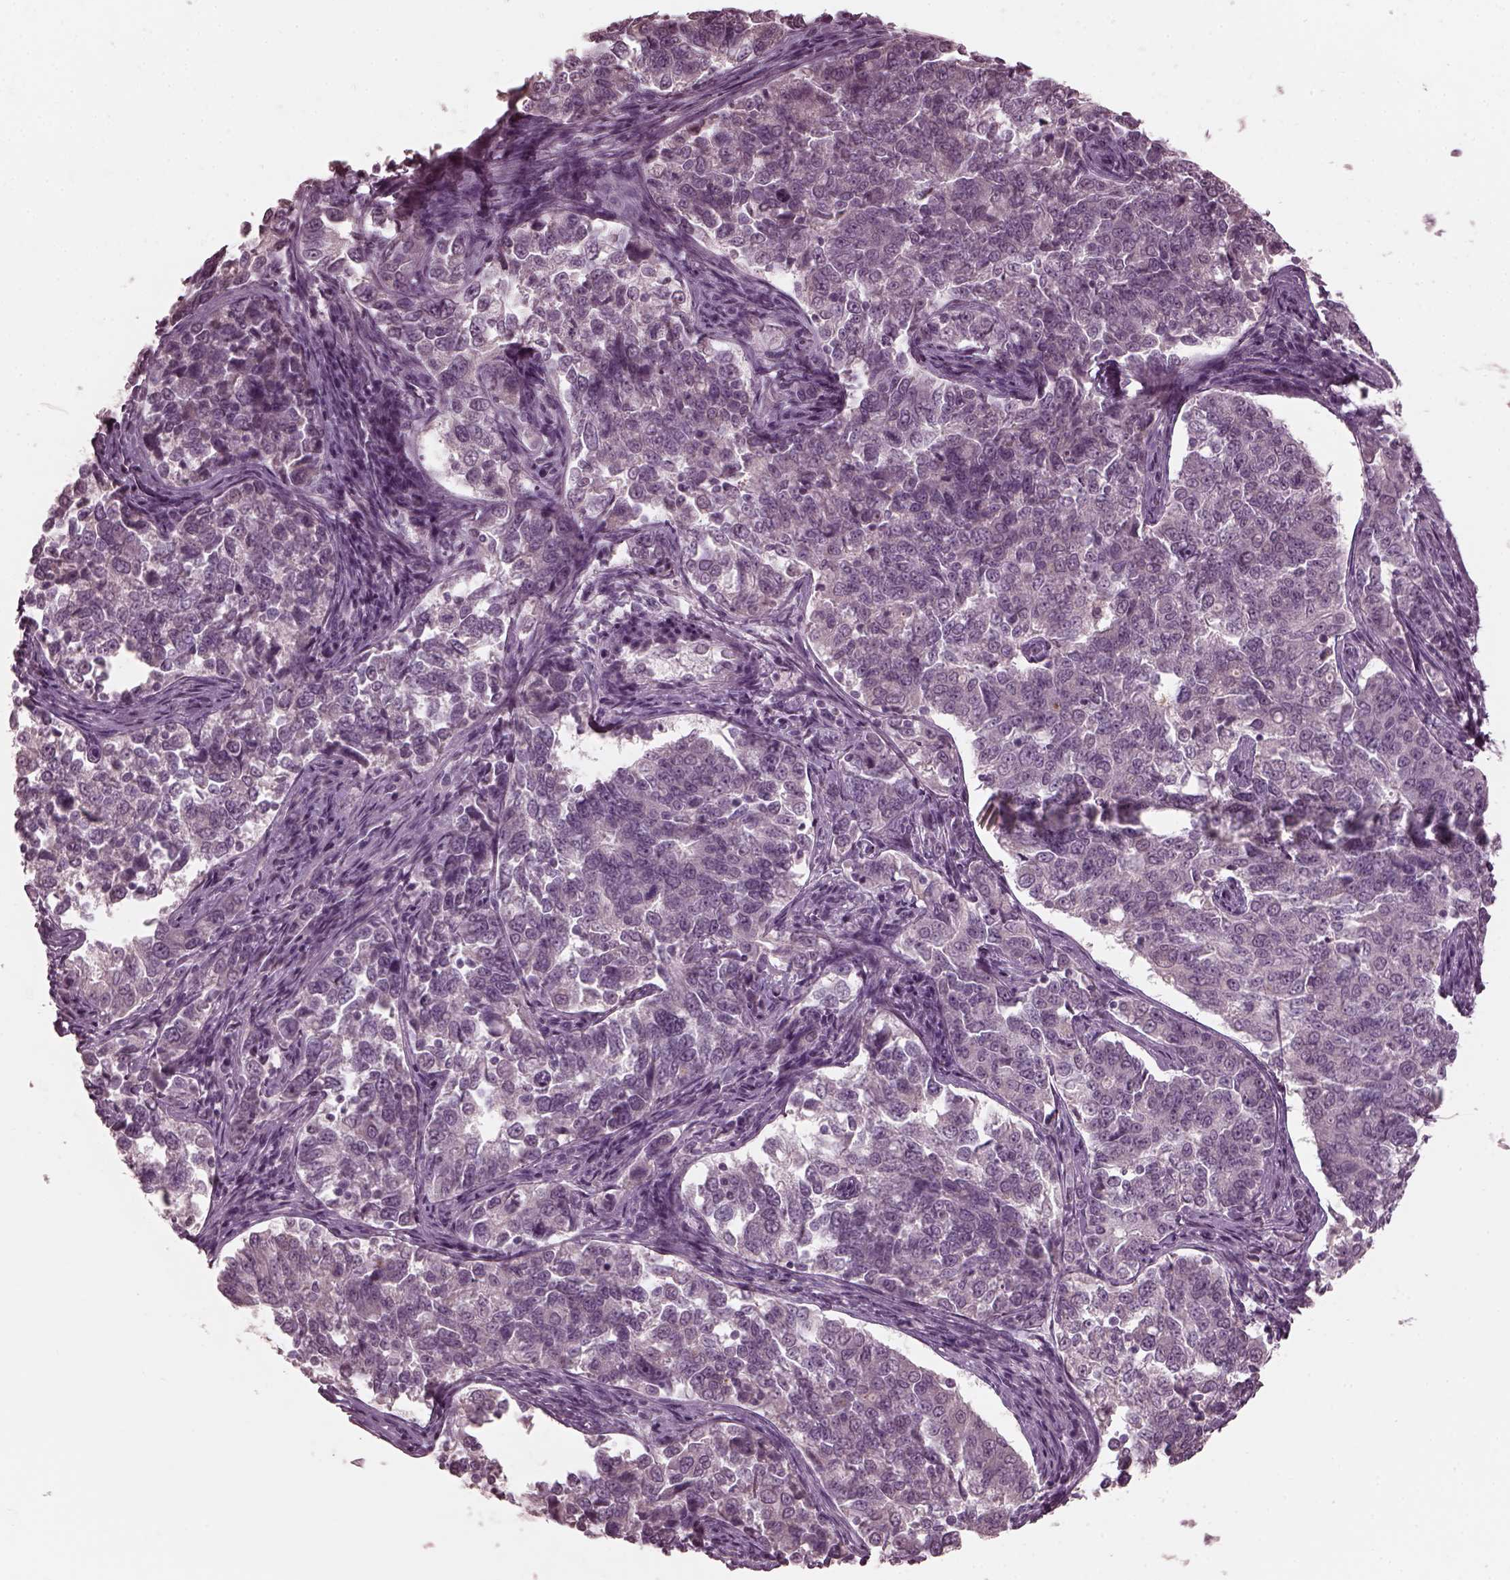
{"staining": {"intensity": "negative", "quantity": "none", "location": "none"}, "tissue": "endometrial cancer", "cell_type": "Tumor cells", "image_type": "cancer", "snomed": [{"axis": "morphology", "description": "Adenocarcinoma, NOS"}, {"axis": "topography", "description": "Endometrium"}], "caption": "Tumor cells show no significant protein staining in endometrial cancer. The staining was performed using DAB to visualize the protein expression in brown, while the nuclei were stained in blue with hematoxylin (Magnification: 20x).", "gene": "RCVRN", "patient": {"sex": "female", "age": 43}}